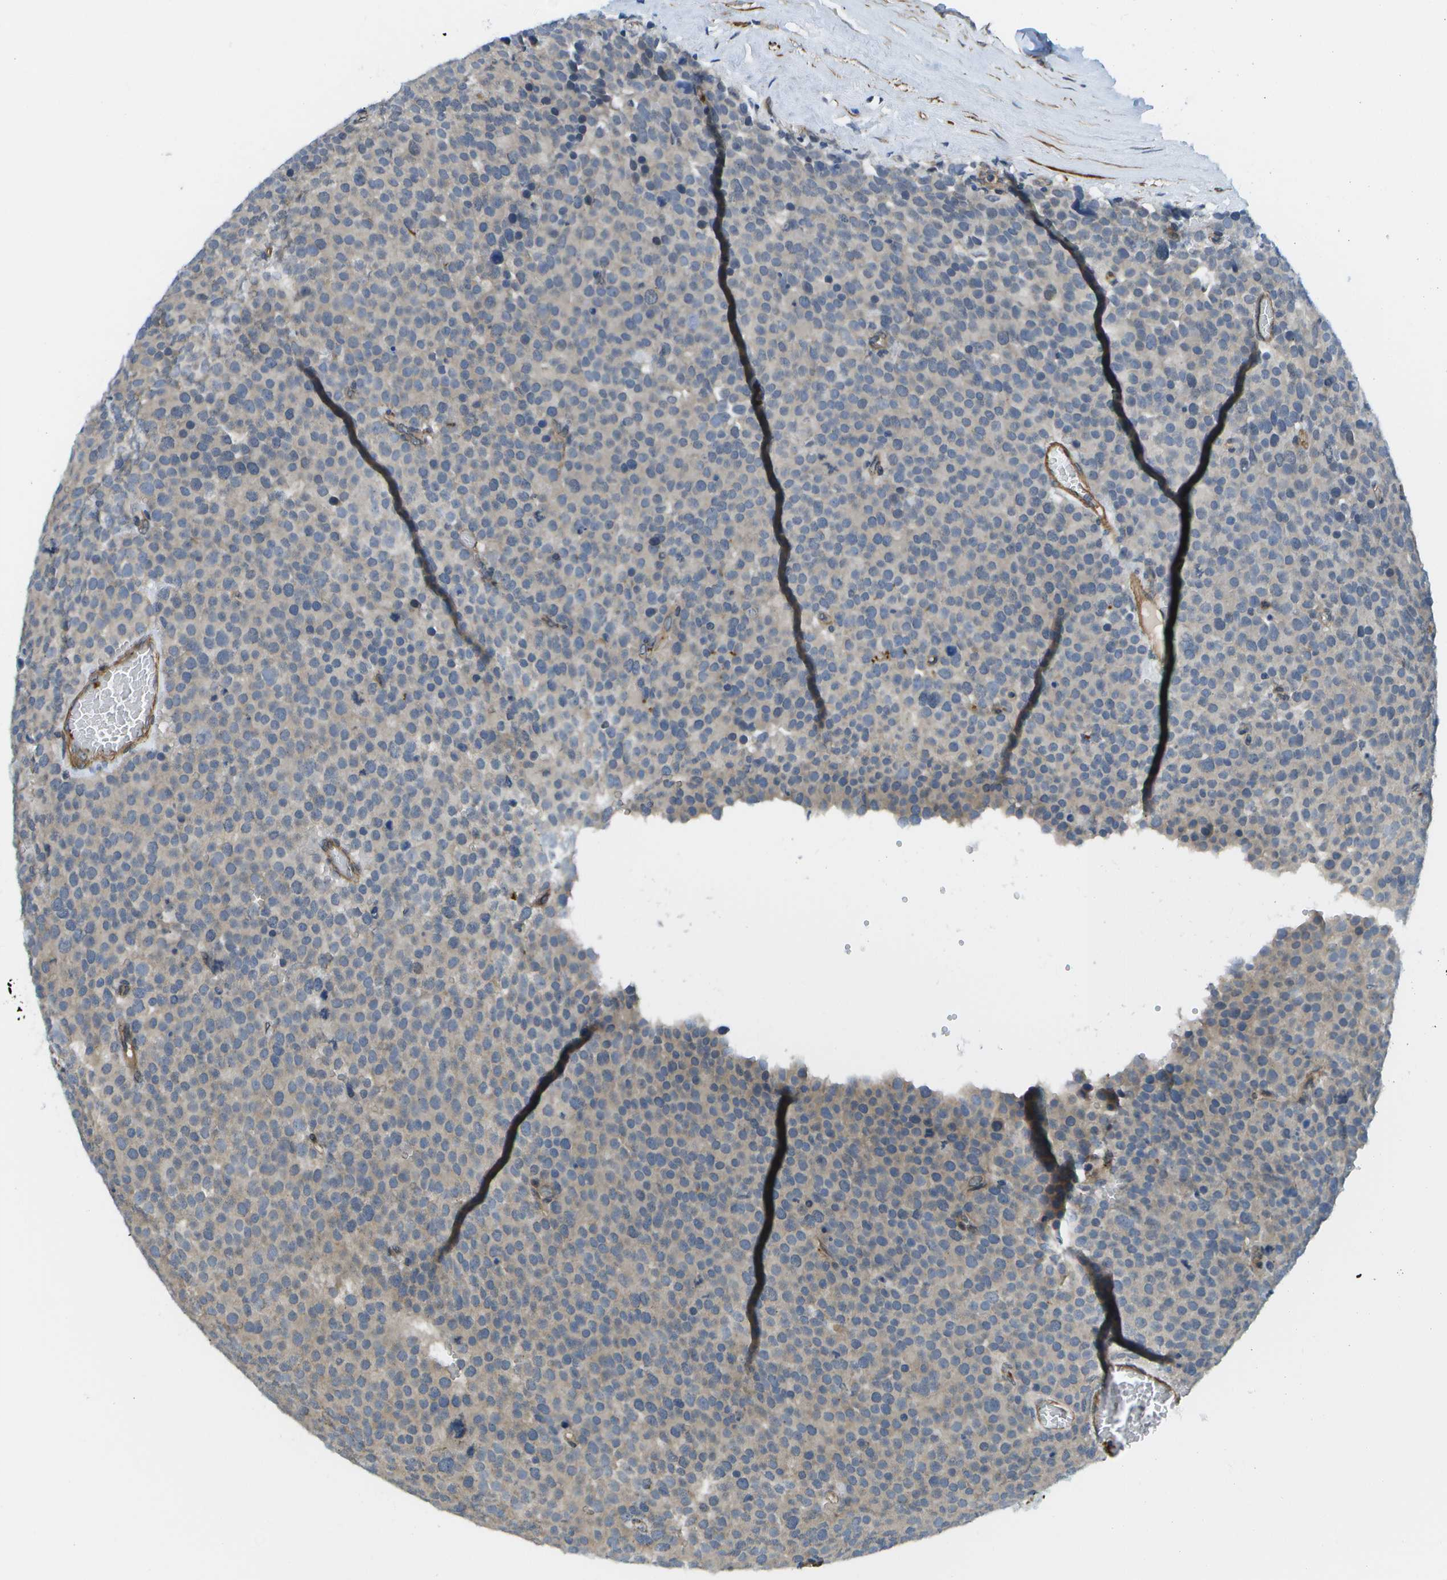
{"staining": {"intensity": "negative", "quantity": "none", "location": "none"}, "tissue": "testis cancer", "cell_type": "Tumor cells", "image_type": "cancer", "snomed": [{"axis": "morphology", "description": "Normal tissue, NOS"}, {"axis": "morphology", "description": "Seminoma, NOS"}, {"axis": "topography", "description": "Testis"}], "caption": "Tumor cells show no significant protein positivity in testis cancer.", "gene": "KIAA0040", "patient": {"sex": "male", "age": 71}}